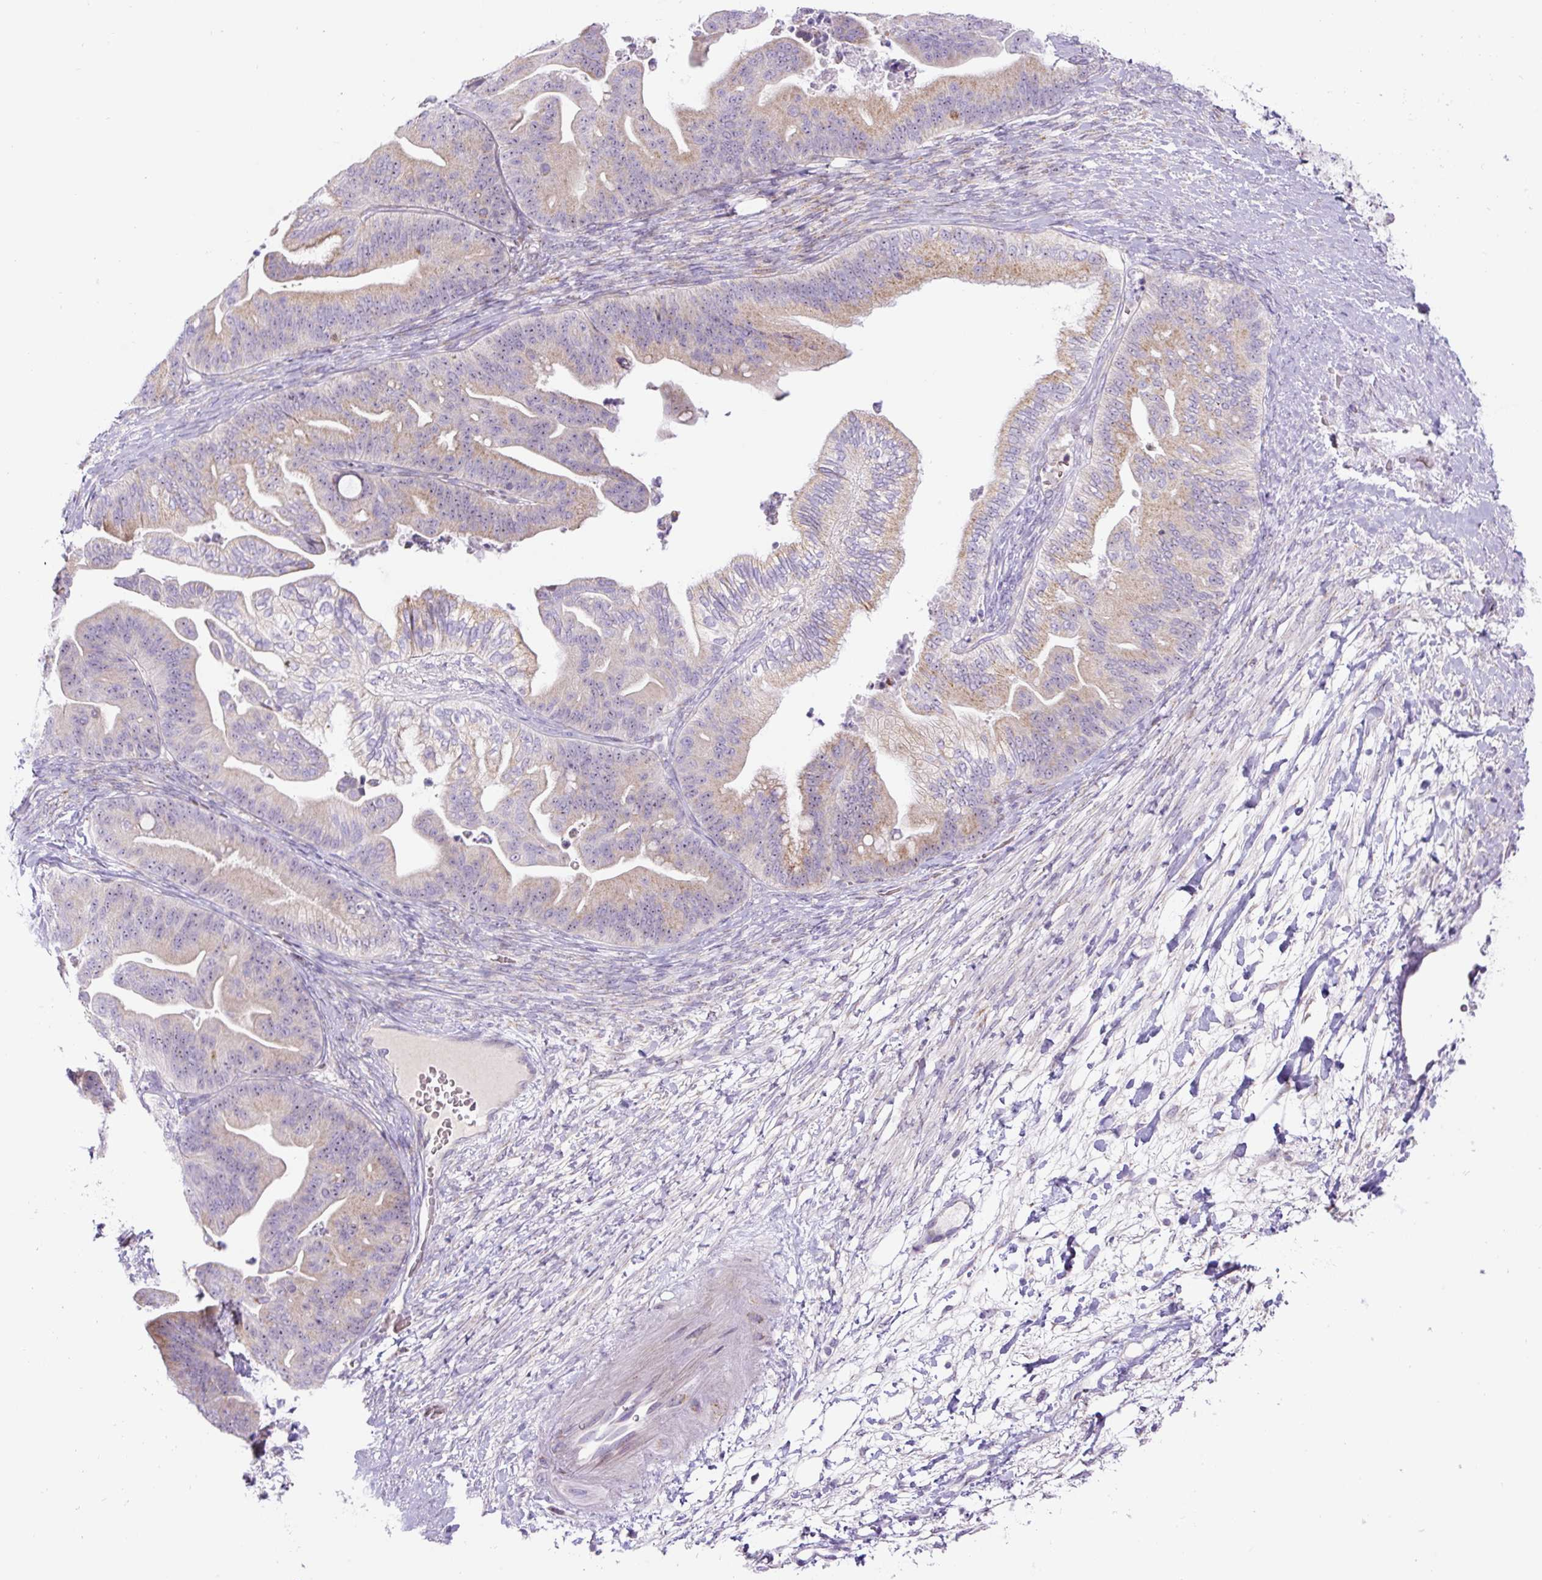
{"staining": {"intensity": "weak", "quantity": "25%-75%", "location": "cytoplasmic/membranous"}, "tissue": "ovarian cancer", "cell_type": "Tumor cells", "image_type": "cancer", "snomed": [{"axis": "morphology", "description": "Cystadenocarcinoma, mucinous, NOS"}, {"axis": "topography", "description": "Ovary"}], "caption": "The histopathology image displays a brown stain indicating the presence of a protein in the cytoplasmic/membranous of tumor cells in mucinous cystadenocarcinoma (ovarian).", "gene": "ZNF596", "patient": {"sex": "female", "age": 67}}